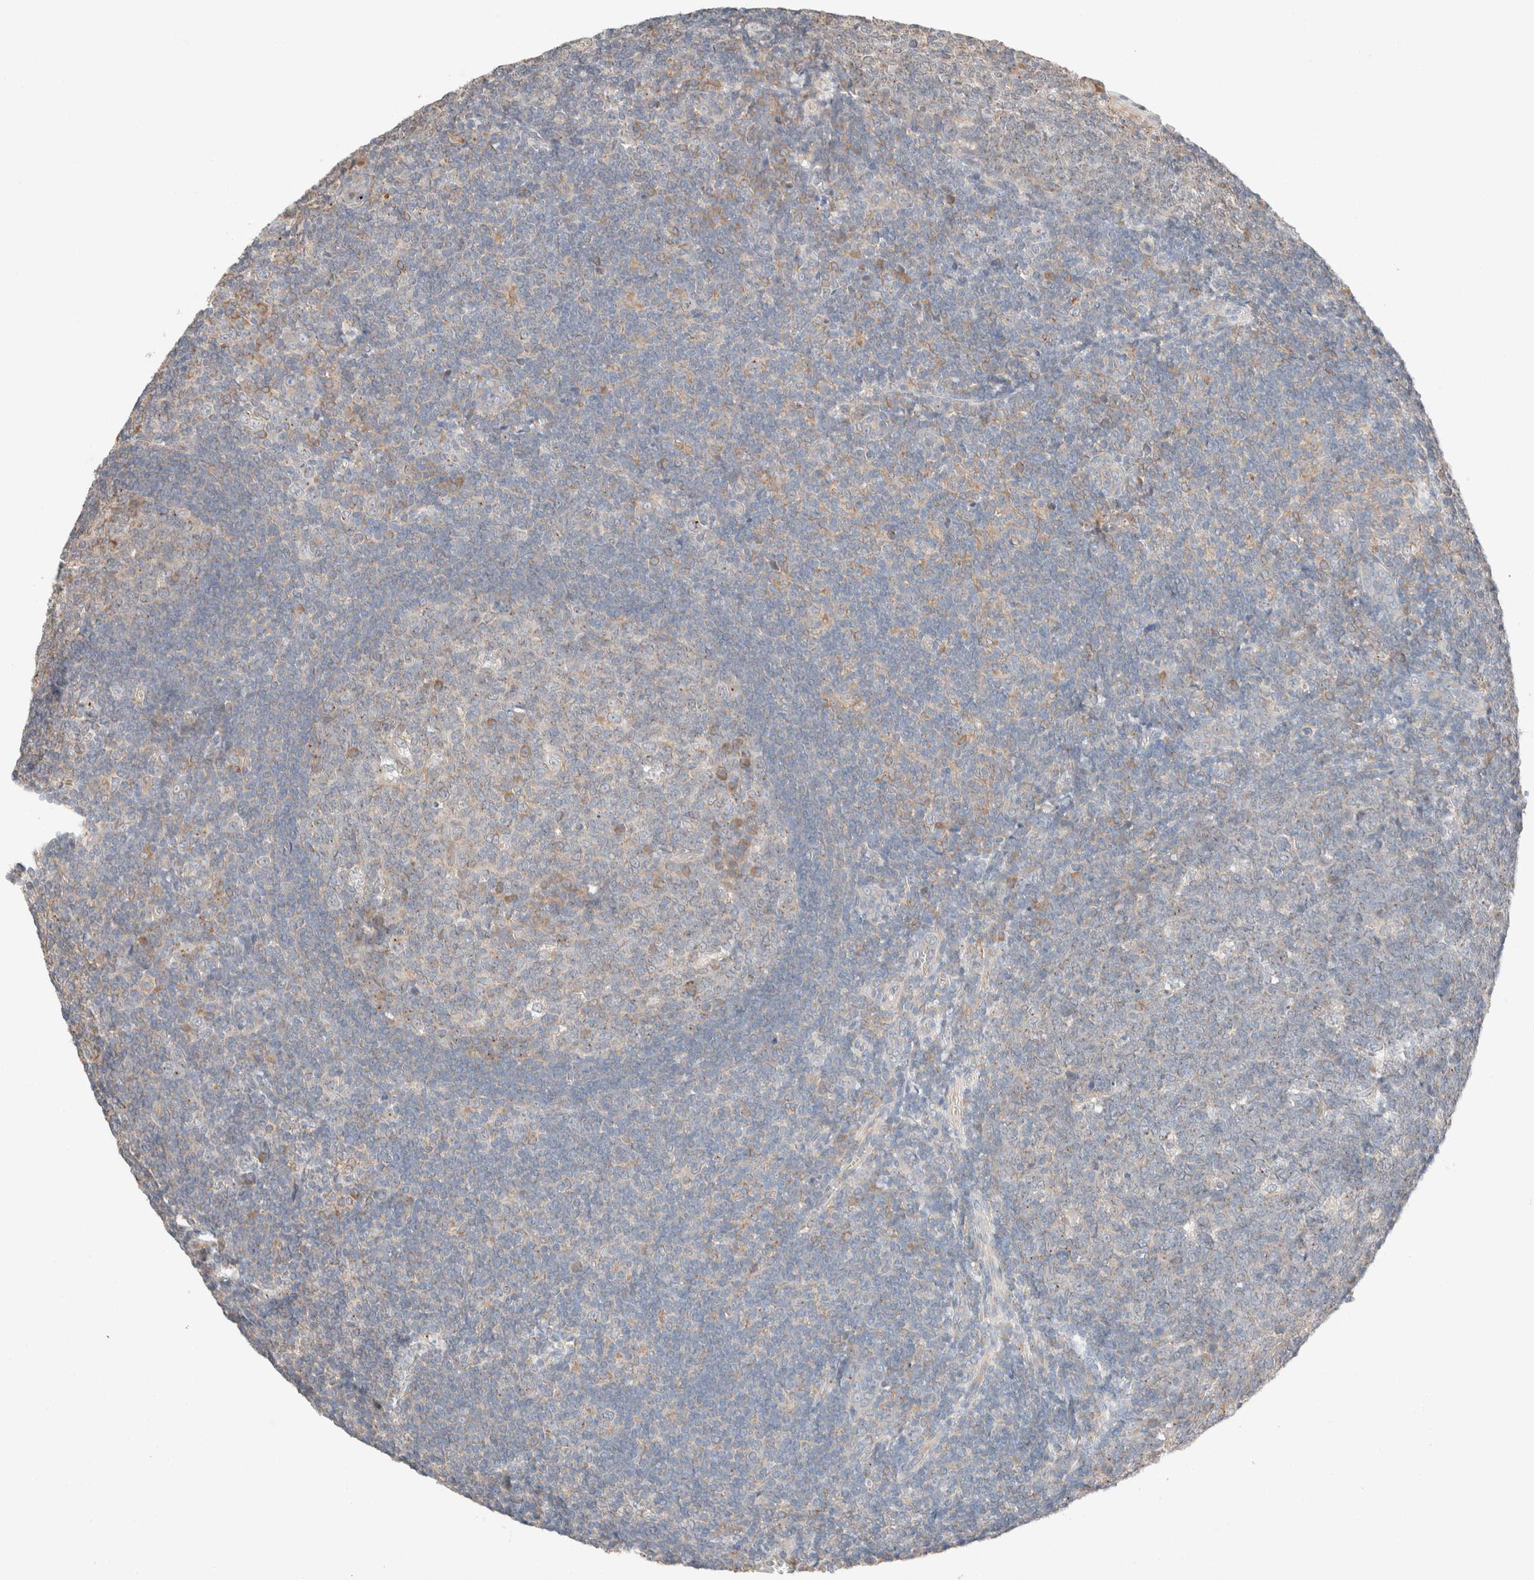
{"staining": {"intensity": "moderate", "quantity": "<25%", "location": "cytoplasmic/membranous"}, "tissue": "tonsil", "cell_type": "Germinal center cells", "image_type": "normal", "snomed": [{"axis": "morphology", "description": "Normal tissue, NOS"}, {"axis": "topography", "description": "Tonsil"}], "caption": "A histopathology image of human tonsil stained for a protein demonstrates moderate cytoplasmic/membranous brown staining in germinal center cells. (Stains: DAB in brown, nuclei in blue, Microscopy: brightfield microscopy at high magnification).", "gene": "PCM1", "patient": {"sex": "male", "age": 37}}